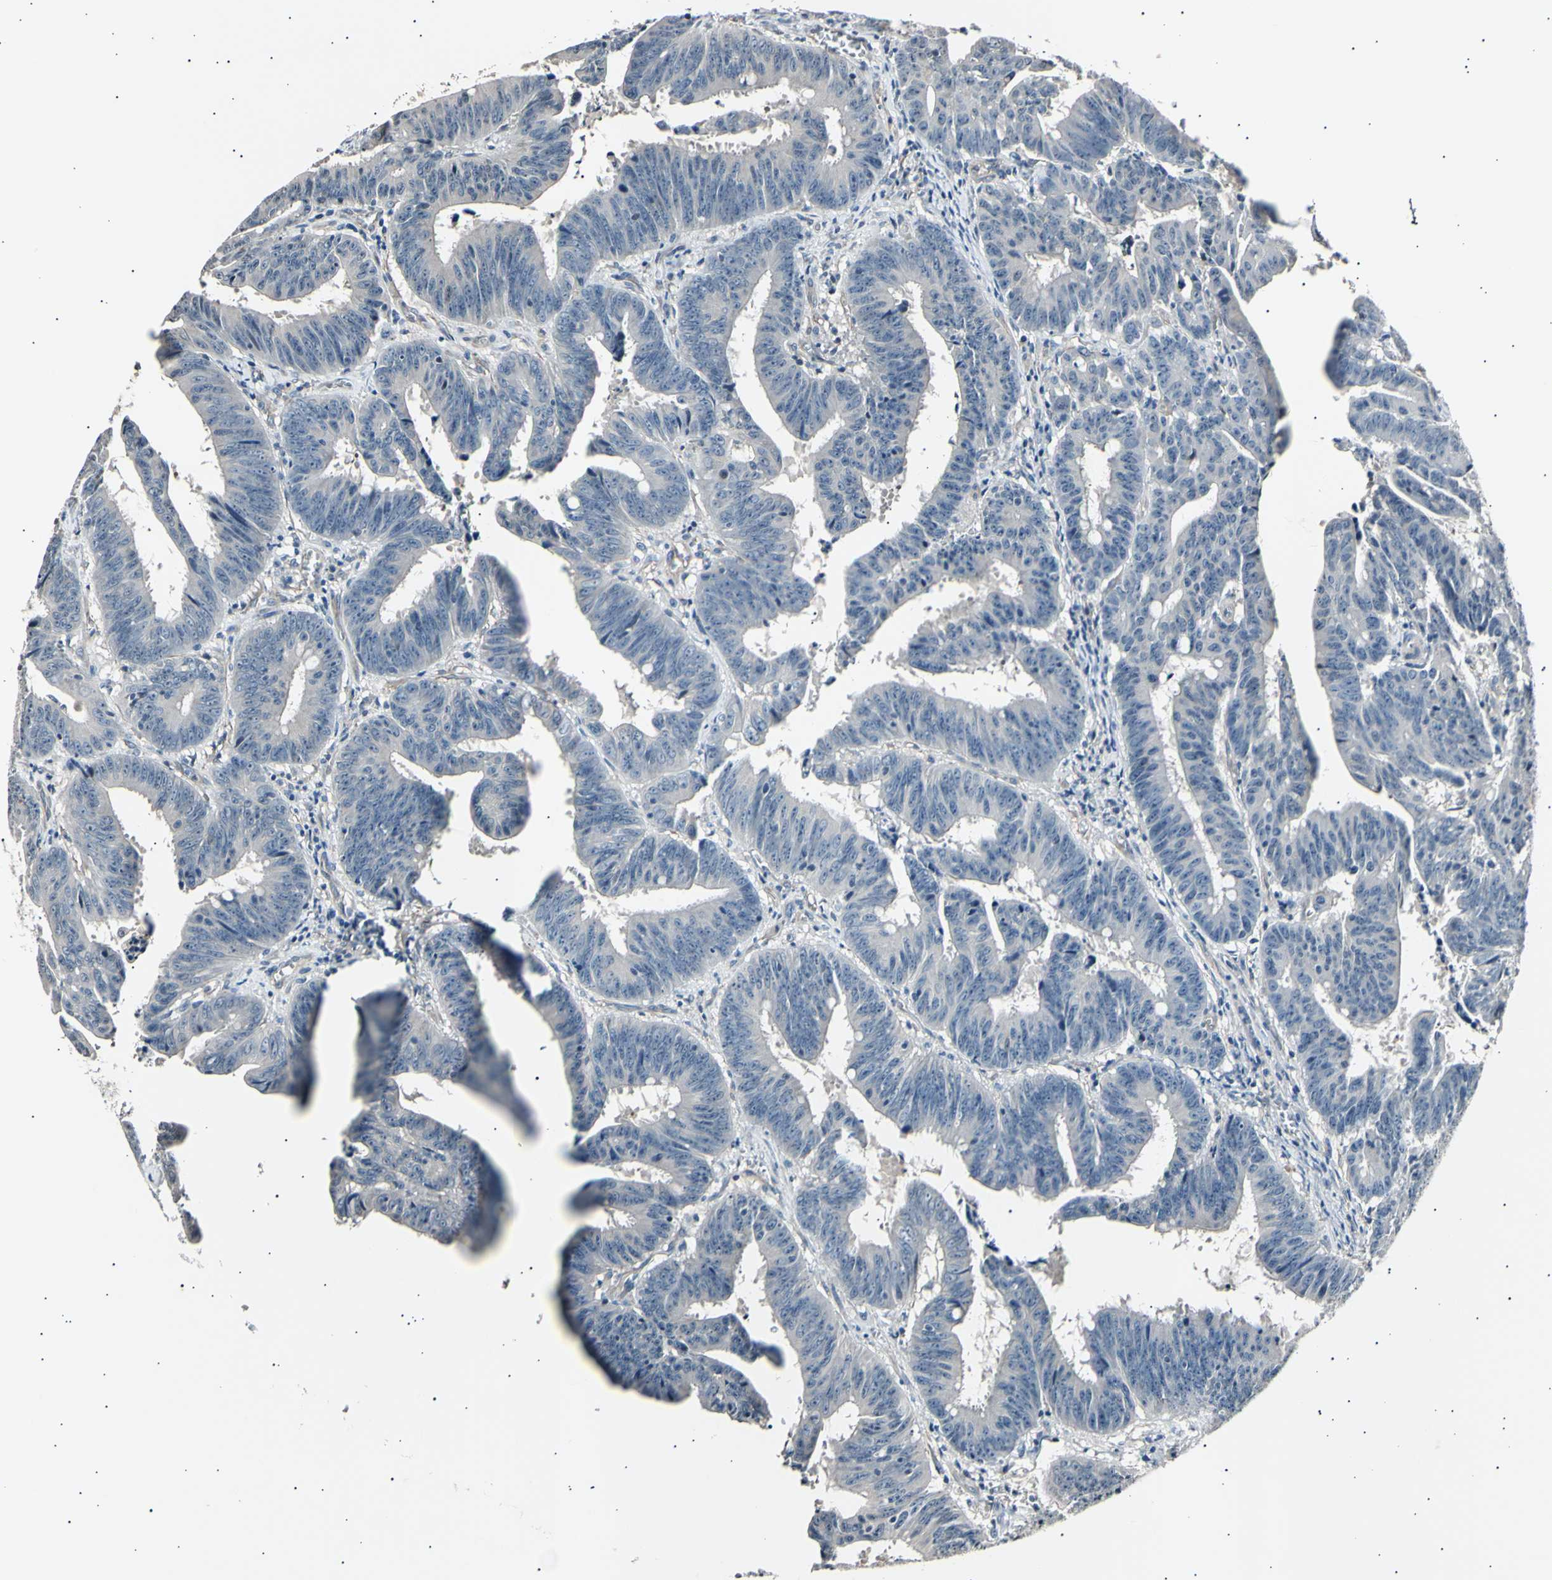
{"staining": {"intensity": "negative", "quantity": "none", "location": "none"}, "tissue": "colorectal cancer", "cell_type": "Tumor cells", "image_type": "cancer", "snomed": [{"axis": "morphology", "description": "Adenocarcinoma, NOS"}, {"axis": "topography", "description": "Colon"}], "caption": "Tumor cells are negative for brown protein staining in adenocarcinoma (colorectal). (DAB immunohistochemistry with hematoxylin counter stain).", "gene": "AK1", "patient": {"sex": "male", "age": 45}}